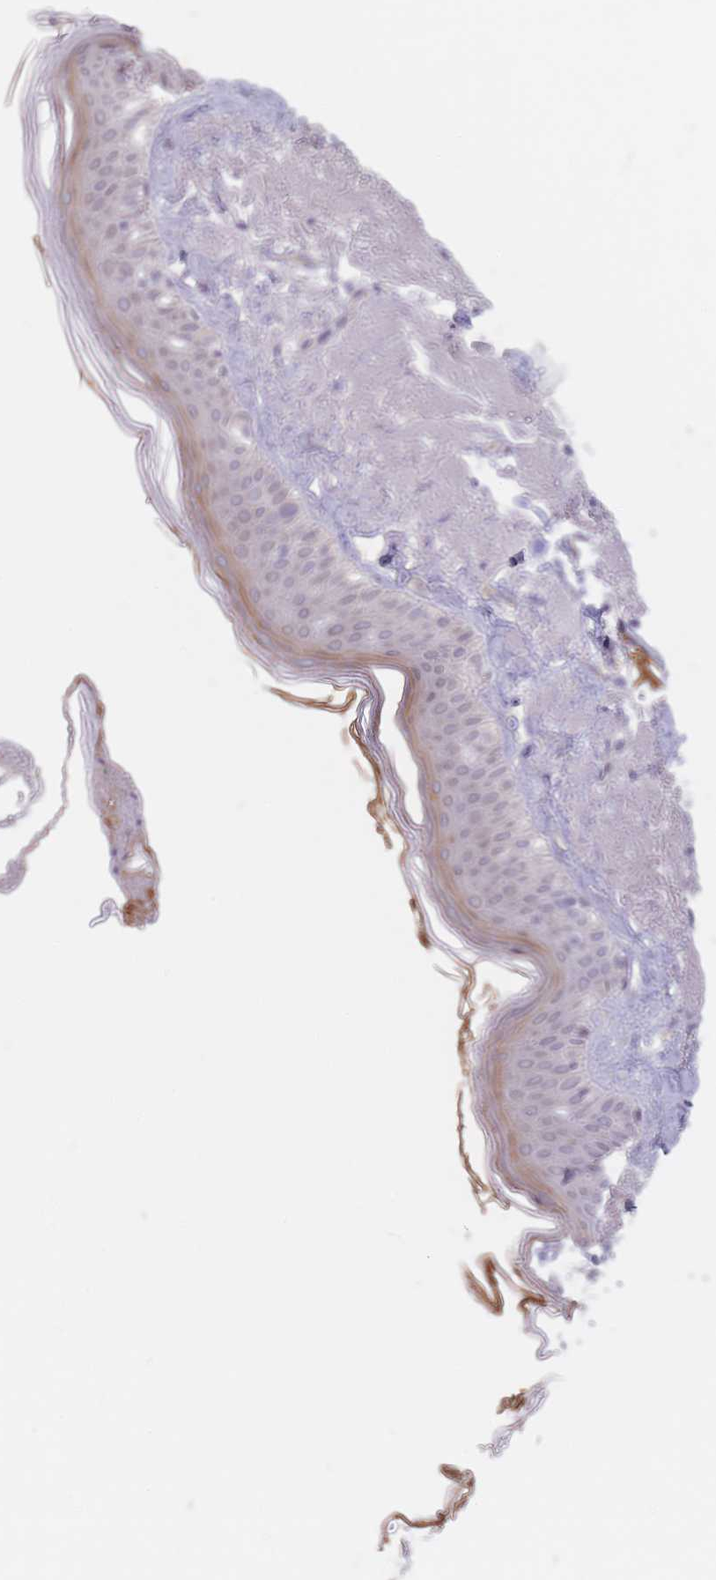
{"staining": {"intensity": "negative", "quantity": "none", "location": "none"}, "tissue": "skin", "cell_type": "Fibroblasts", "image_type": "normal", "snomed": [{"axis": "morphology", "description": "Normal tissue, NOS"}, {"axis": "morphology", "description": "Malignant melanoma, NOS"}, {"axis": "topography", "description": "Skin"}], "caption": "IHC of unremarkable skin displays no positivity in fibroblasts.", "gene": "PGRMC2", "patient": {"sex": "male", "age": 80}}